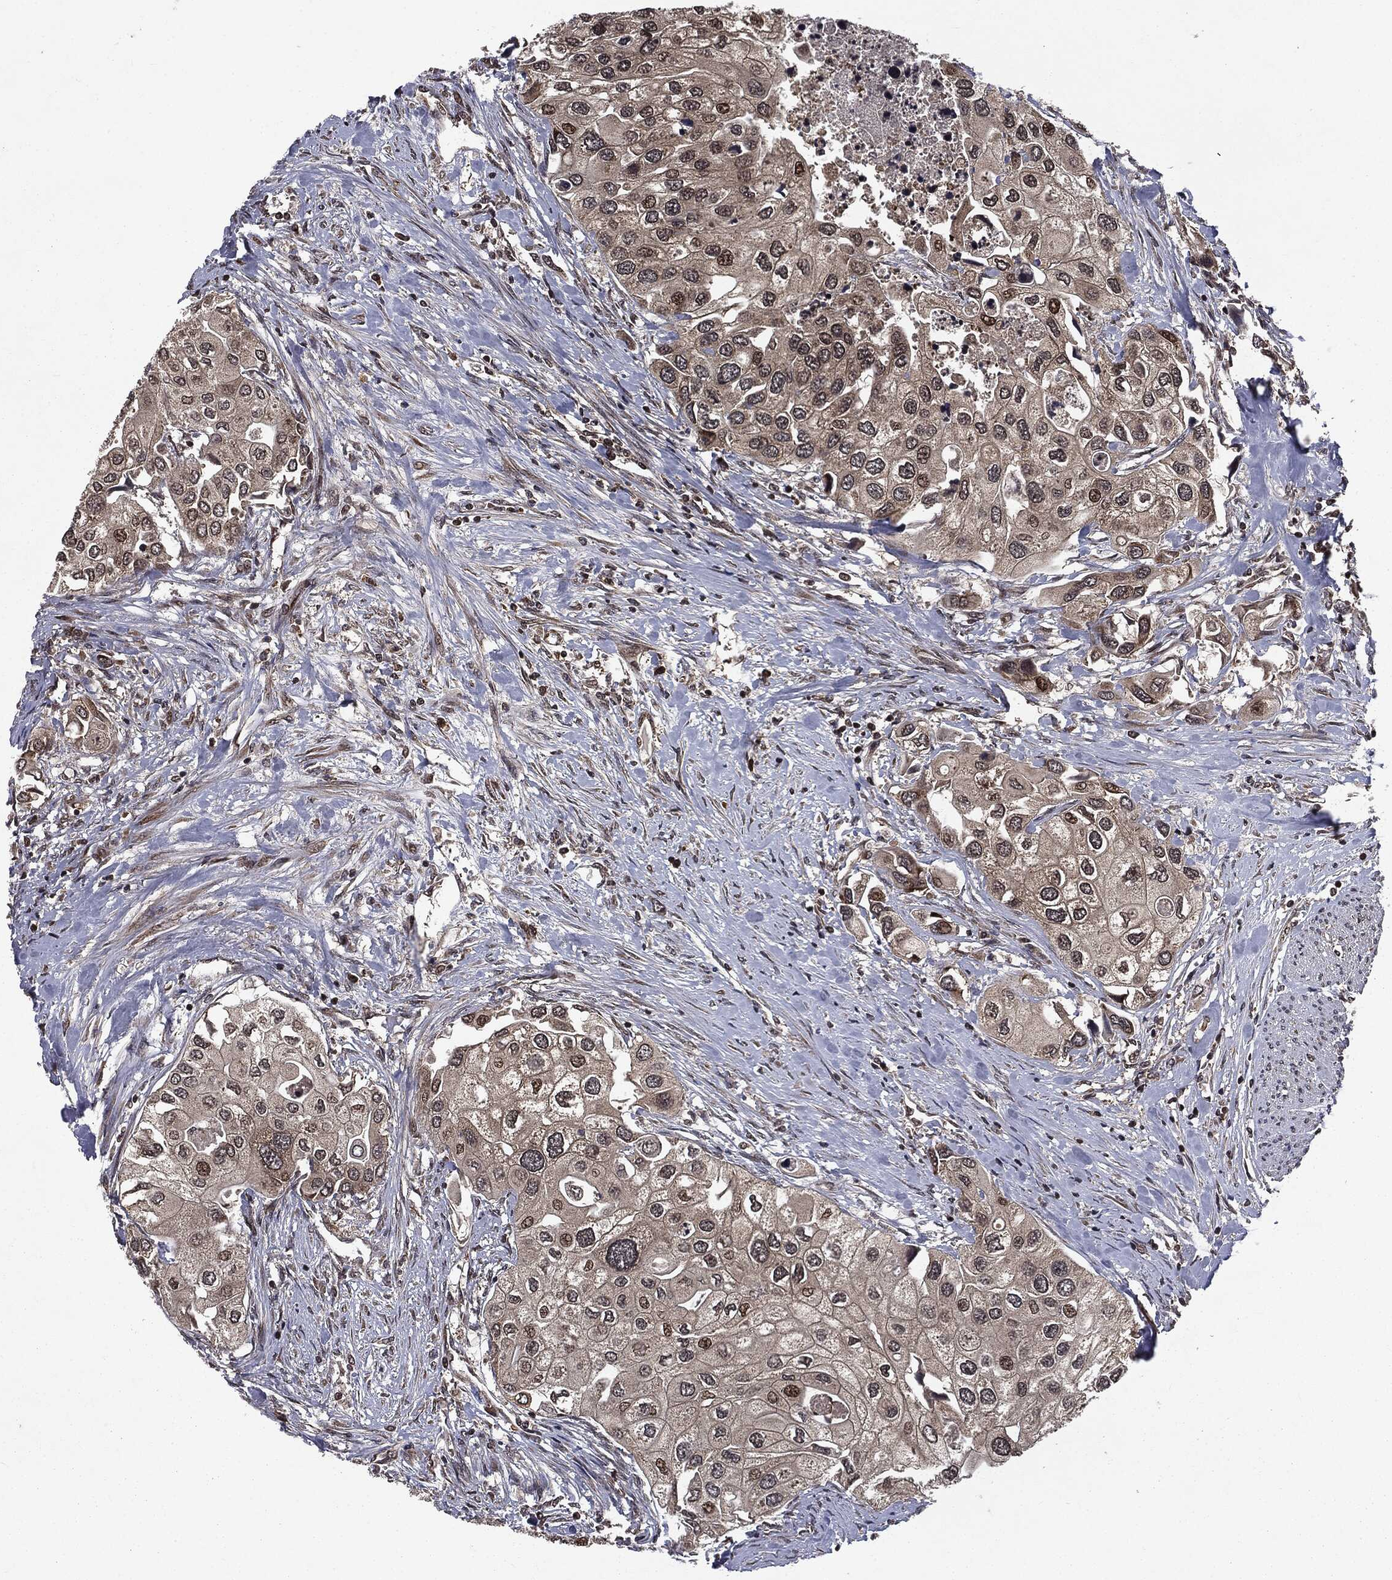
{"staining": {"intensity": "moderate", "quantity": "25%-75%", "location": "nuclear"}, "tissue": "urothelial cancer", "cell_type": "Tumor cells", "image_type": "cancer", "snomed": [{"axis": "morphology", "description": "Urothelial carcinoma, High grade"}, {"axis": "topography", "description": "Urinary bladder"}], "caption": "This image exhibits immunohistochemistry (IHC) staining of human urothelial carcinoma (high-grade), with medium moderate nuclear expression in about 25%-75% of tumor cells.", "gene": "STAU2", "patient": {"sex": "male", "age": 64}}